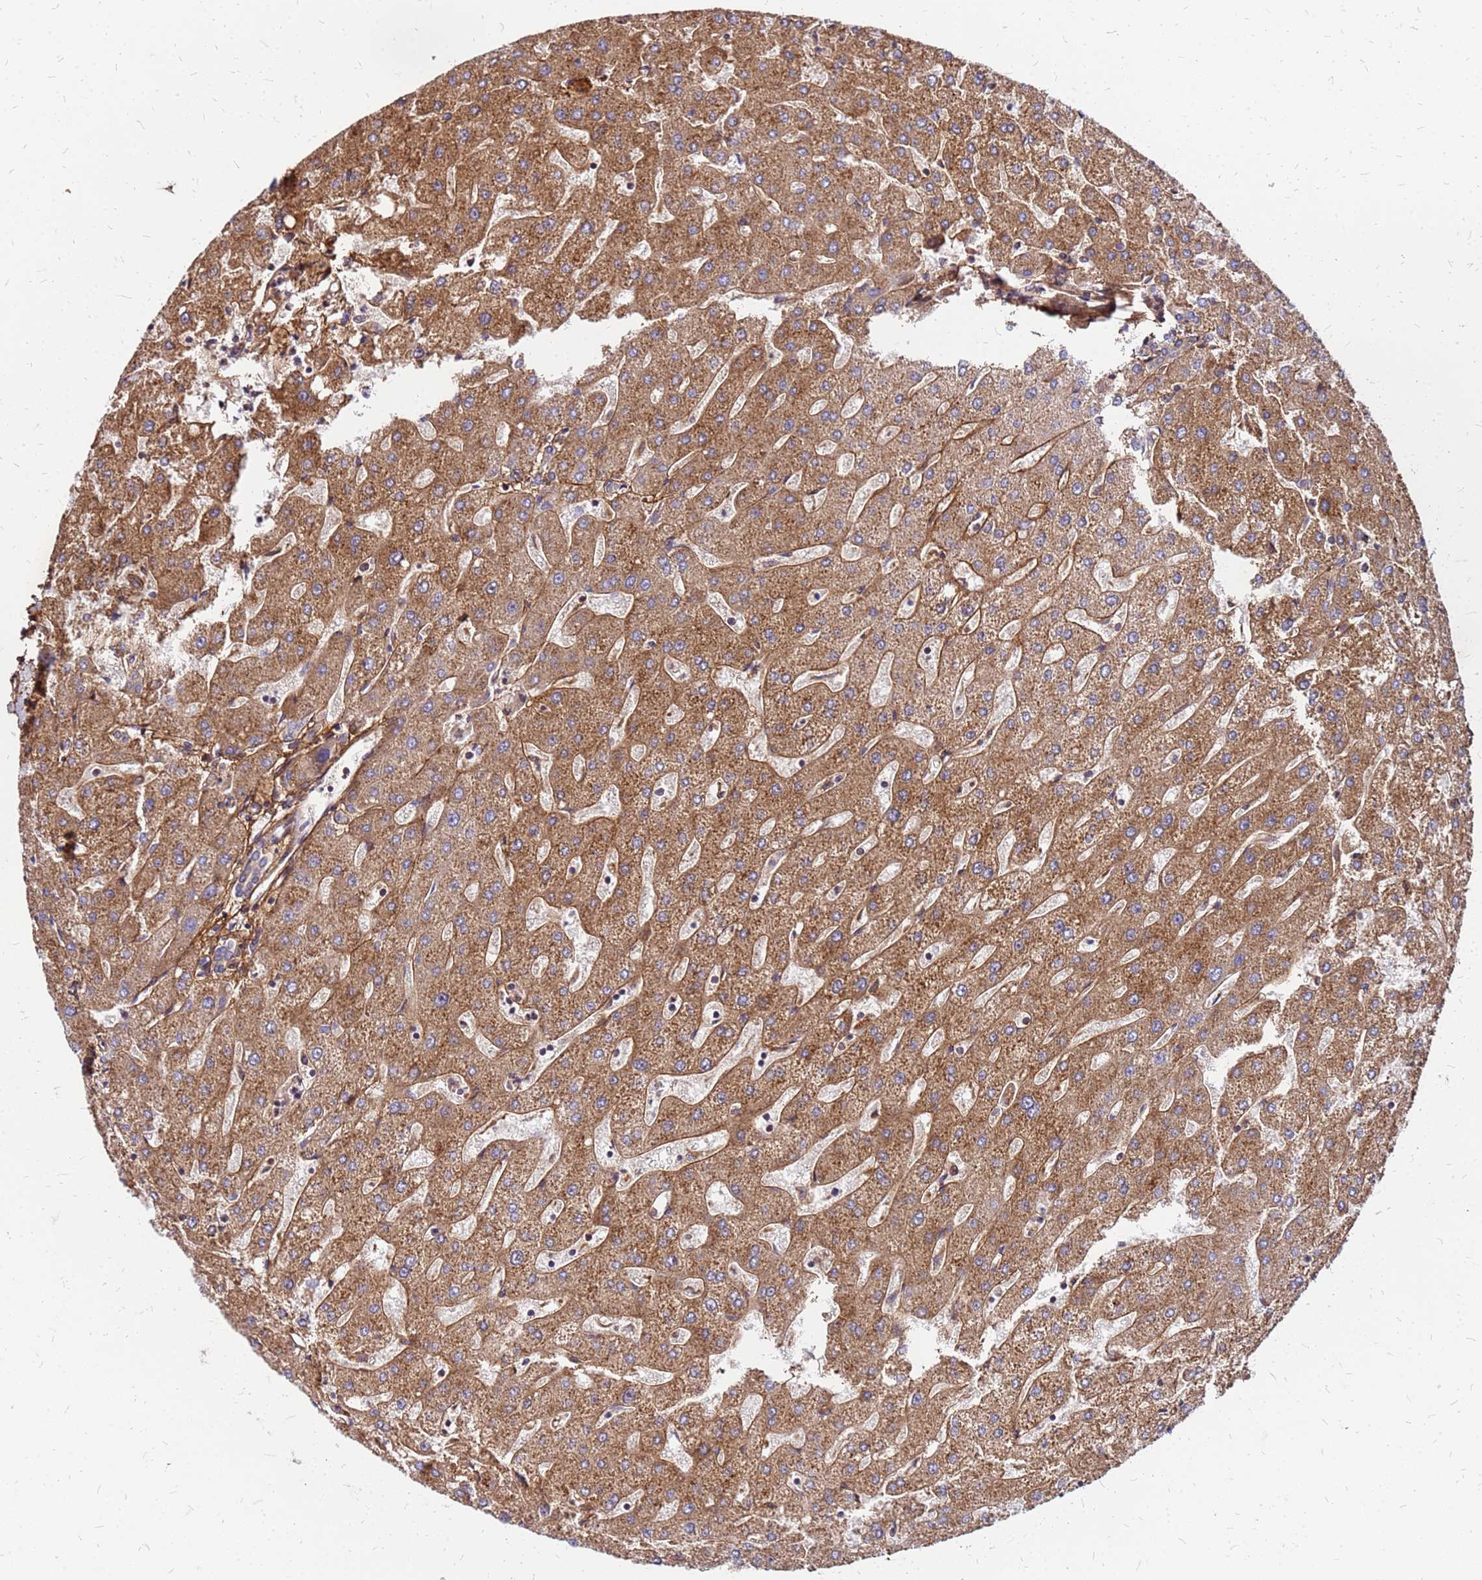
{"staining": {"intensity": "weak", "quantity": "25%-75%", "location": "cytoplasmic/membranous"}, "tissue": "liver", "cell_type": "Cholangiocytes", "image_type": "normal", "snomed": [{"axis": "morphology", "description": "Normal tissue, NOS"}, {"axis": "topography", "description": "Liver"}], "caption": "Protein staining of benign liver reveals weak cytoplasmic/membranous expression in approximately 25%-75% of cholangiocytes.", "gene": "CYBC1", "patient": {"sex": "male", "age": 67}}